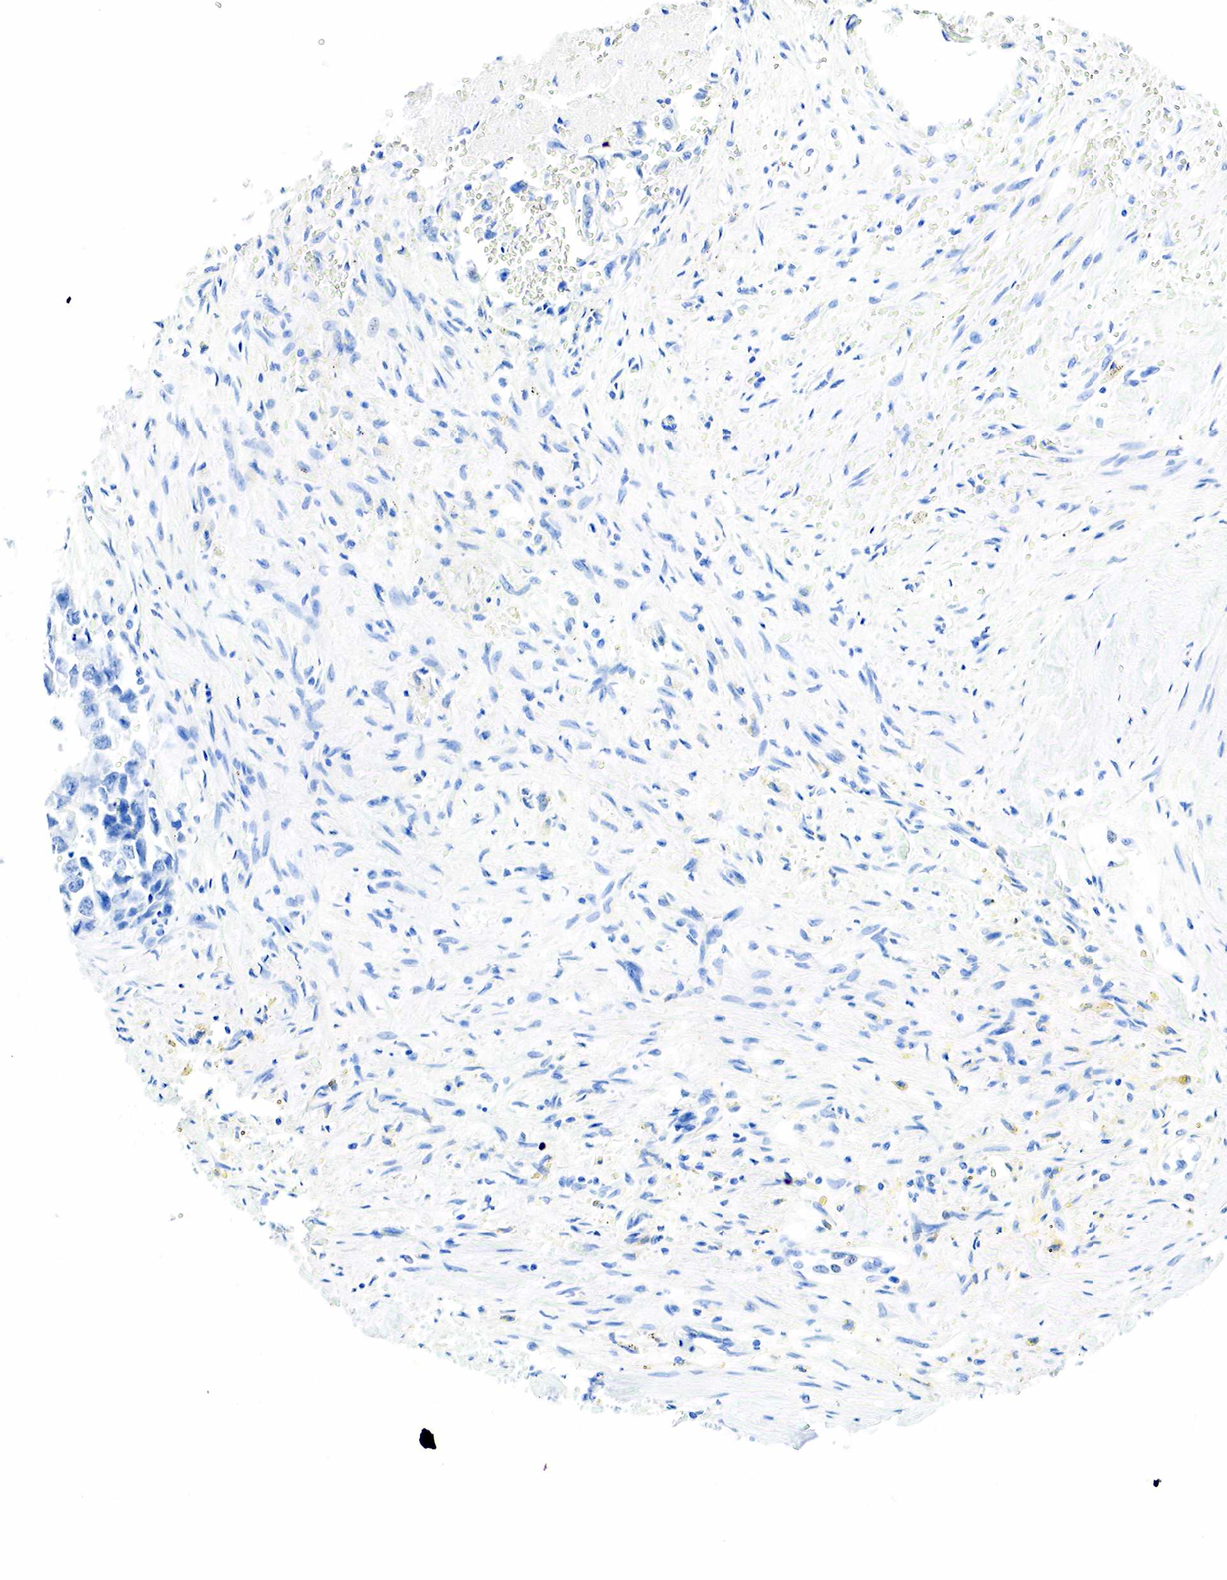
{"staining": {"intensity": "negative", "quantity": "none", "location": "none"}, "tissue": "testis cancer", "cell_type": "Tumor cells", "image_type": "cancer", "snomed": [{"axis": "morphology", "description": "Carcinoma, Embryonal, NOS"}, {"axis": "topography", "description": "Testis"}], "caption": "Immunohistochemical staining of testis embryonal carcinoma reveals no significant expression in tumor cells.", "gene": "INHA", "patient": {"sex": "male", "age": 31}}